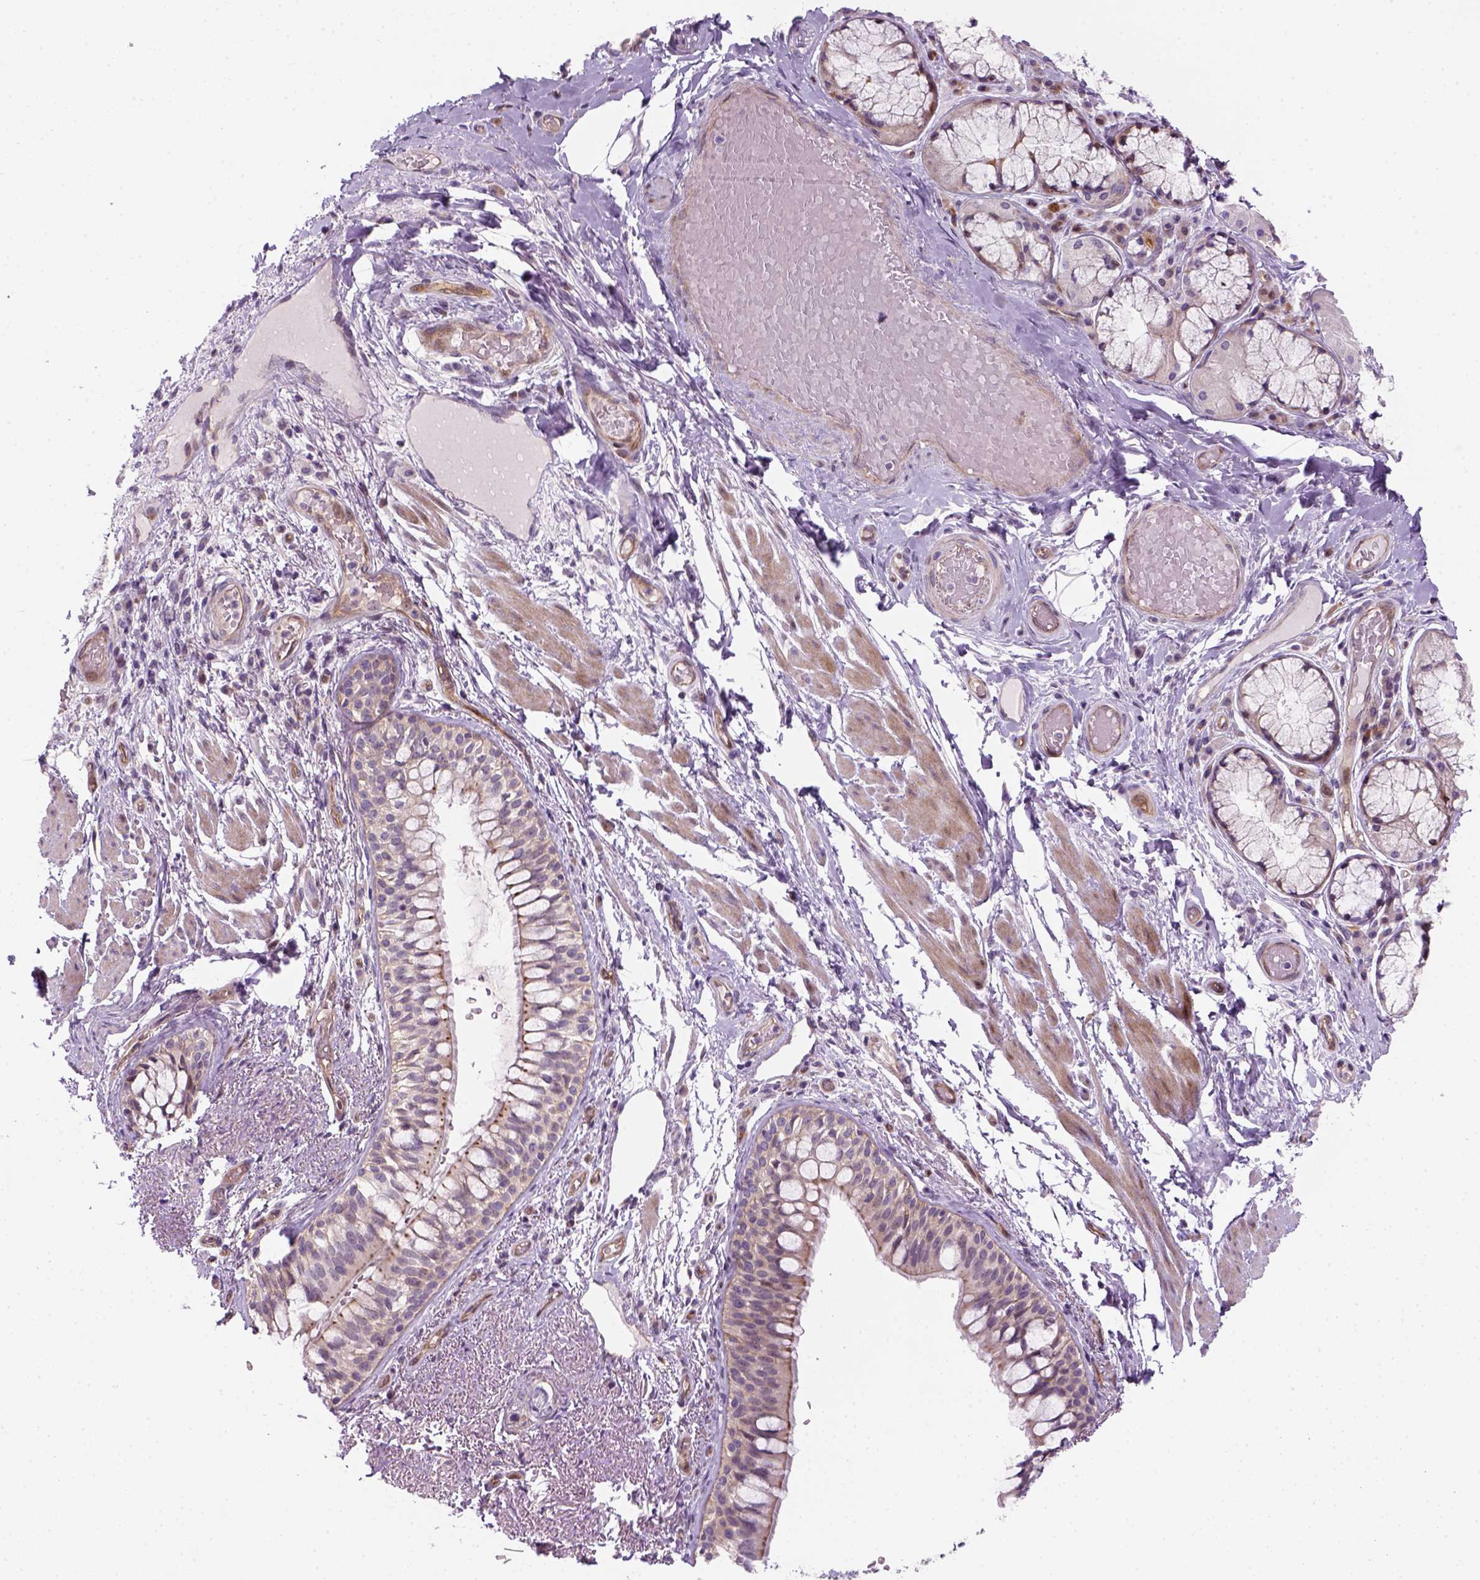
{"staining": {"intensity": "weak", "quantity": ">75%", "location": "cytoplasmic/membranous"}, "tissue": "adipose tissue", "cell_type": "Adipocytes", "image_type": "normal", "snomed": [{"axis": "morphology", "description": "Normal tissue, NOS"}, {"axis": "topography", "description": "Cartilage tissue"}, {"axis": "topography", "description": "Bronchus"}], "caption": "Immunohistochemical staining of normal human adipose tissue displays >75% levels of weak cytoplasmic/membranous protein positivity in approximately >75% of adipocytes.", "gene": "VSTM5", "patient": {"sex": "male", "age": 64}}